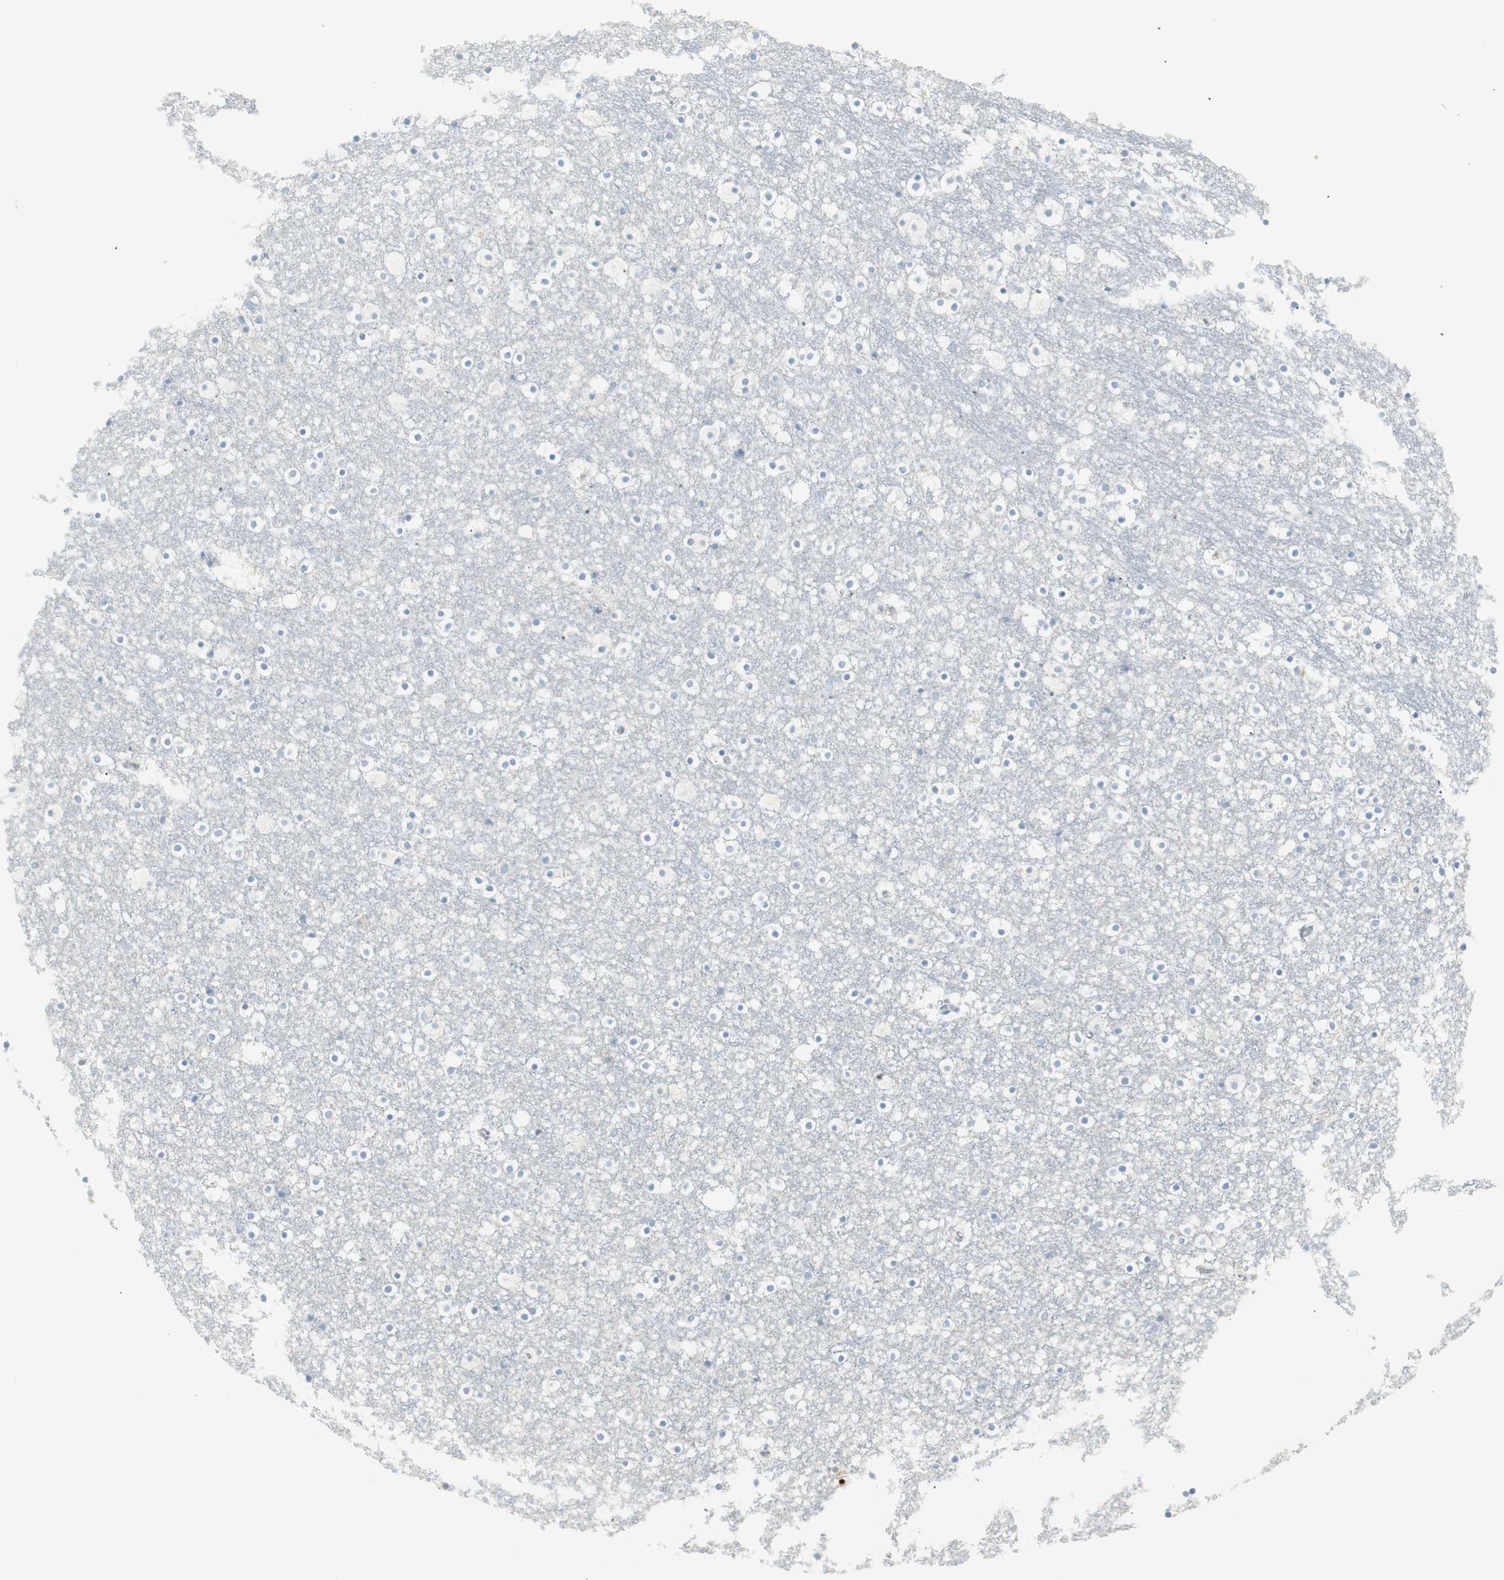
{"staining": {"intensity": "negative", "quantity": "none", "location": "none"}, "tissue": "caudate", "cell_type": "Glial cells", "image_type": "normal", "snomed": [{"axis": "morphology", "description": "Normal tissue, NOS"}, {"axis": "topography", "description": "Lateral ventricle wall"}], "caption": "Glial cells show no significant protein expression in normal caudate. (Stains: DAB immunohistochemistry (IHC) with hematoxylin counter stain, Microscopy: brightfield microscopy at high magnification).", "gene": "PRTN3", "patient": {"sex": "male", "age": 45}}